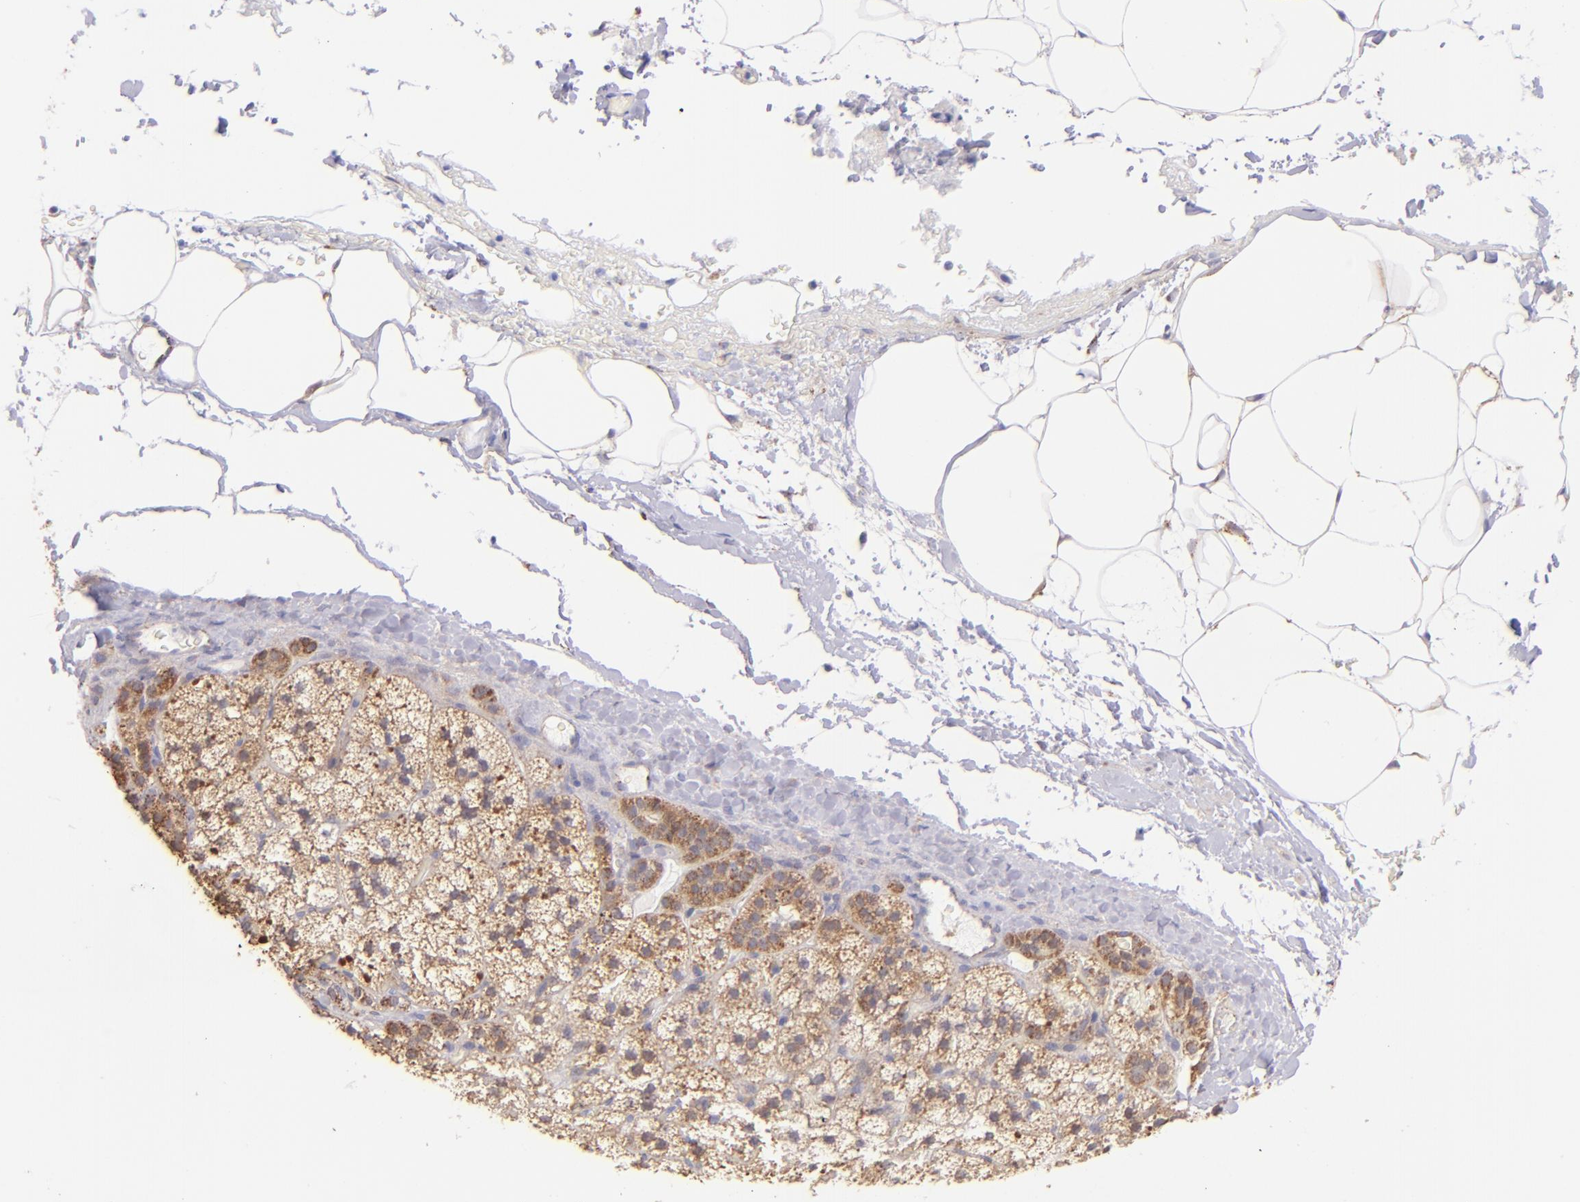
{"staining": {"intensity": "moderate", "quantity": ">75%", "location": "cytoplasmic/membranous"}, "tissue": "adrenal gland", "cell_type": "Glandular cells", "image_type": "normal", "snomed": [{"axis": "morphology", "description": "Normal tissue, NOS"}, {"axis": "topography", "description": "Adrenal gland"}], "caption": "Immunohistochemistry (DAB (3,3'-diaminobenzidine)) staining of normal adrenal gland displays moderate cytoplasmic/membranous protein staining in approximately >75% of glandular cells.", "gene": "SH2D4A", "patient": {"sex": "male", "age": 35}}